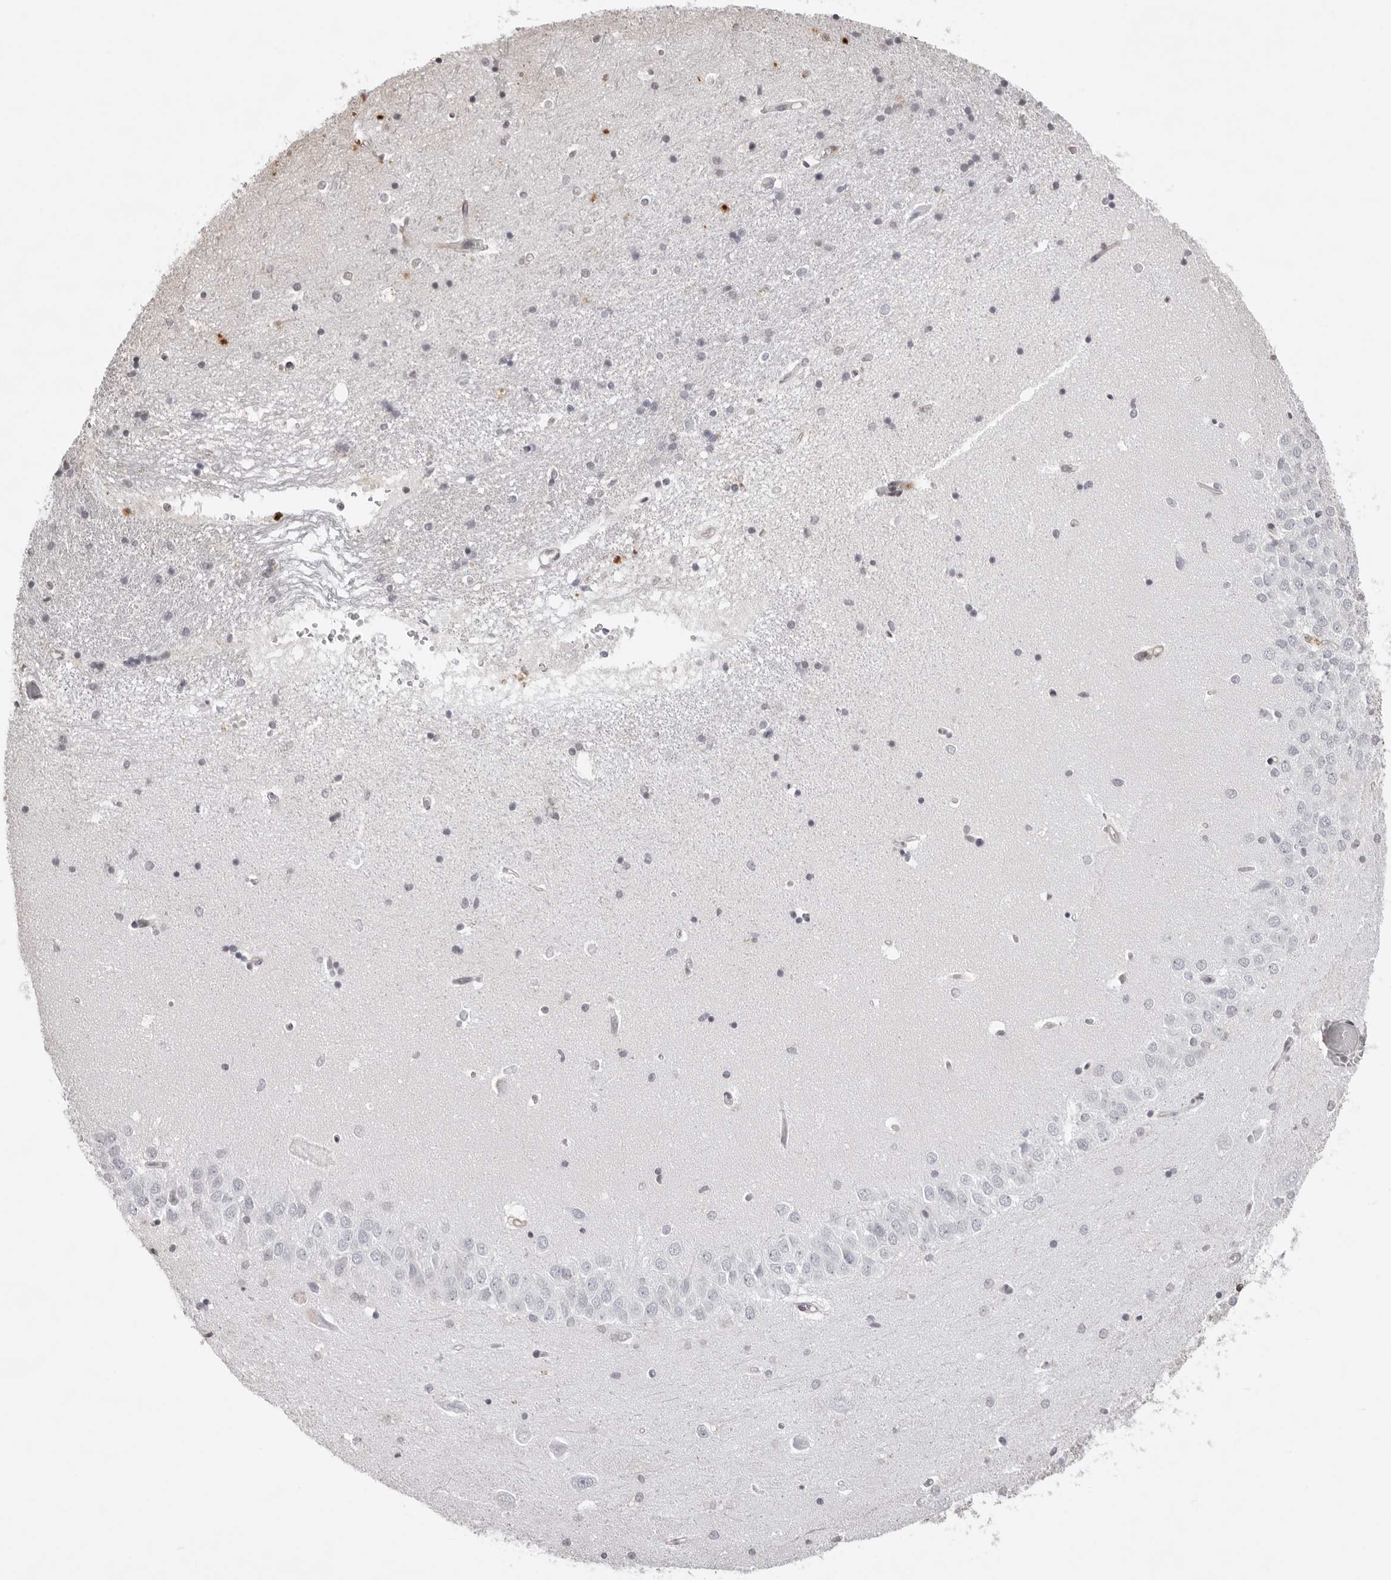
{"staining": {"intensity": "negative", "quantity": "none", "location": "none"}, "tissue": "hippocampus", "cell_type": "Glial cells", "image_type": "normal", "snomed": [{"axis": "morphology", "description": "Normal tissue, NOS"}, {"axis": "topography", "description": "Hippocampus"}], "caption": "Hippocampus stained for a protein using immunohistochemistry (IHC) exhibits no staining glial cells.", "gene": "UNK", "patient": {"sex": "male", "age": 45}}